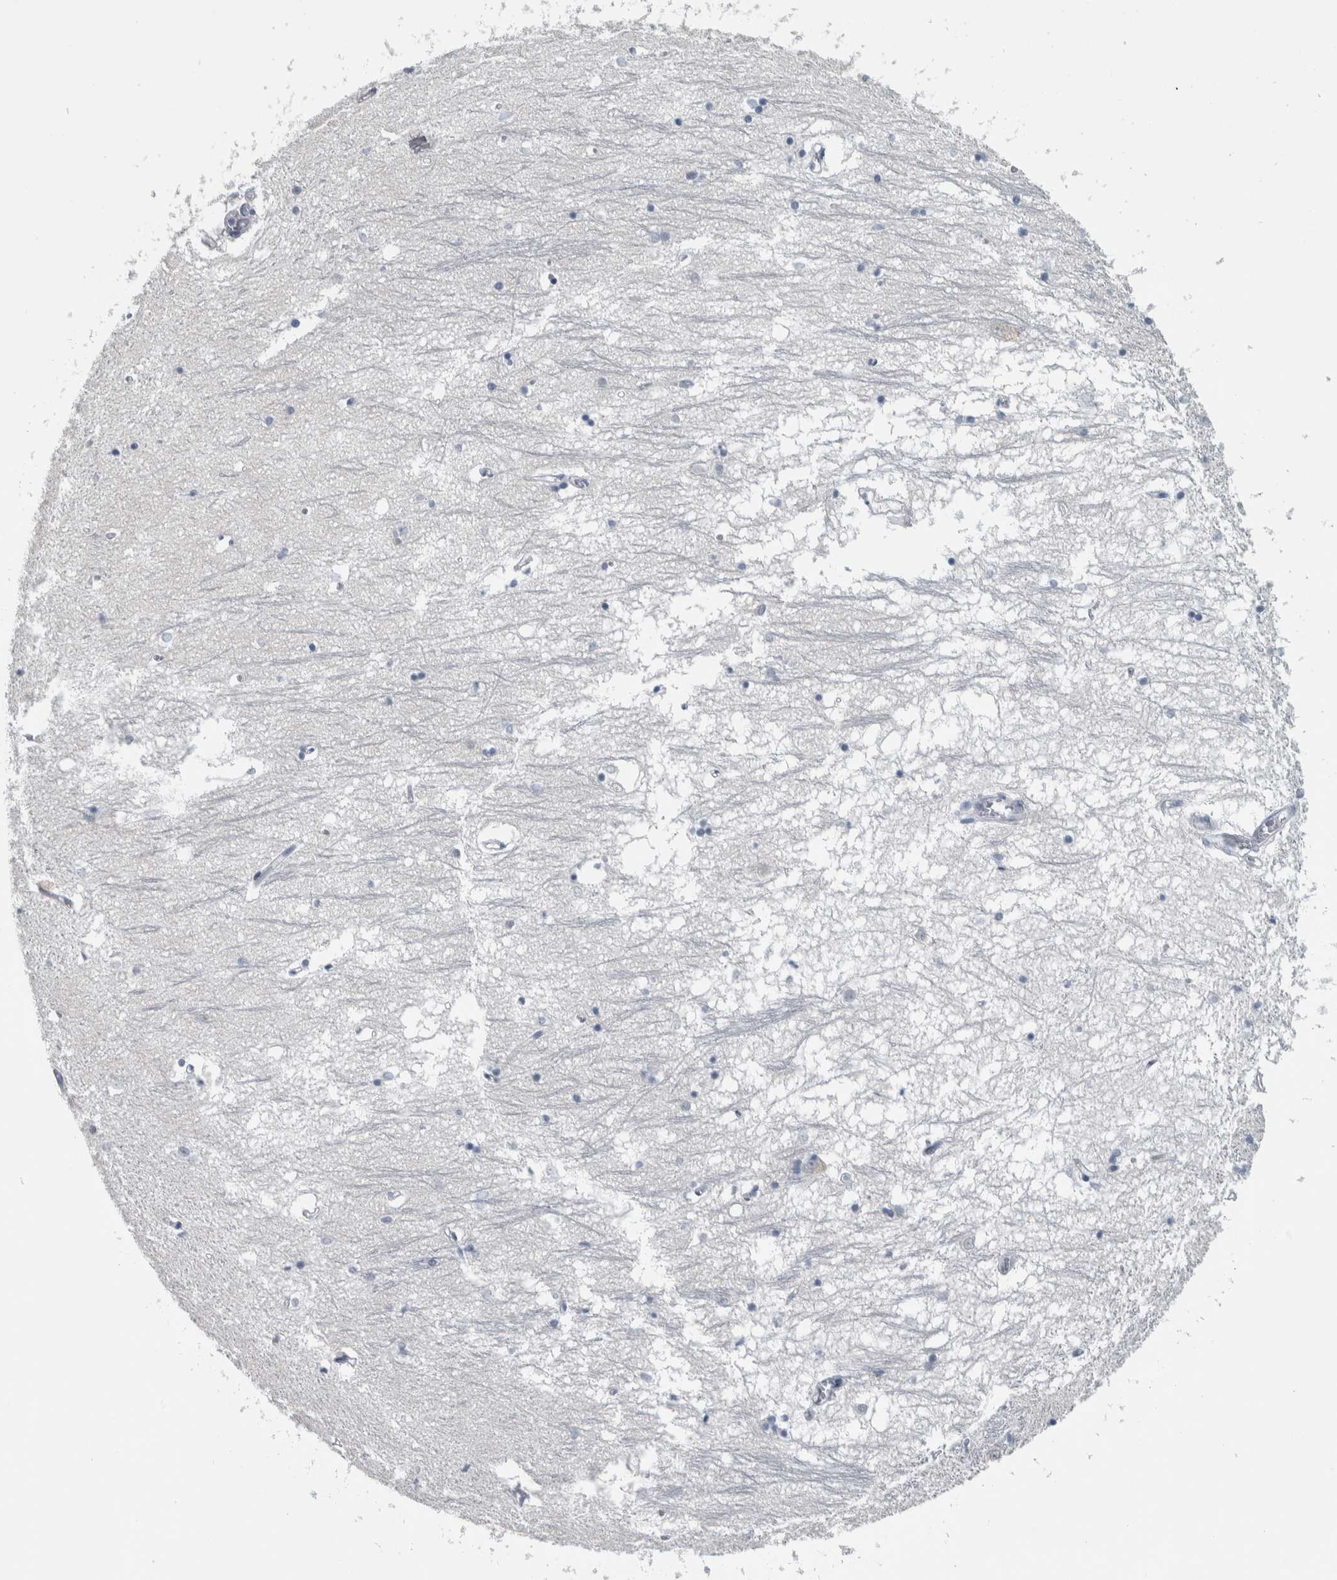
{"staining": {"intensity": "negative", "quantity": "none", "location": "none"}, "tissue": "hippocampus", "cell_type": "Glial cells", "image_type": "normal", "snomed": [{"axis": "morphology", "description": "Normal tissue, NOS"}, {"axis": "topography", "description": "Hippocampus"}], "caption": "A high-resolution histopathology image shows immunohistochemistry (IHC) staining of unremarkable hippocampus, which displays no significant positivity in glial cells.", "gene": "CDH17", "patient": {"sex": "male", "age": 70}}